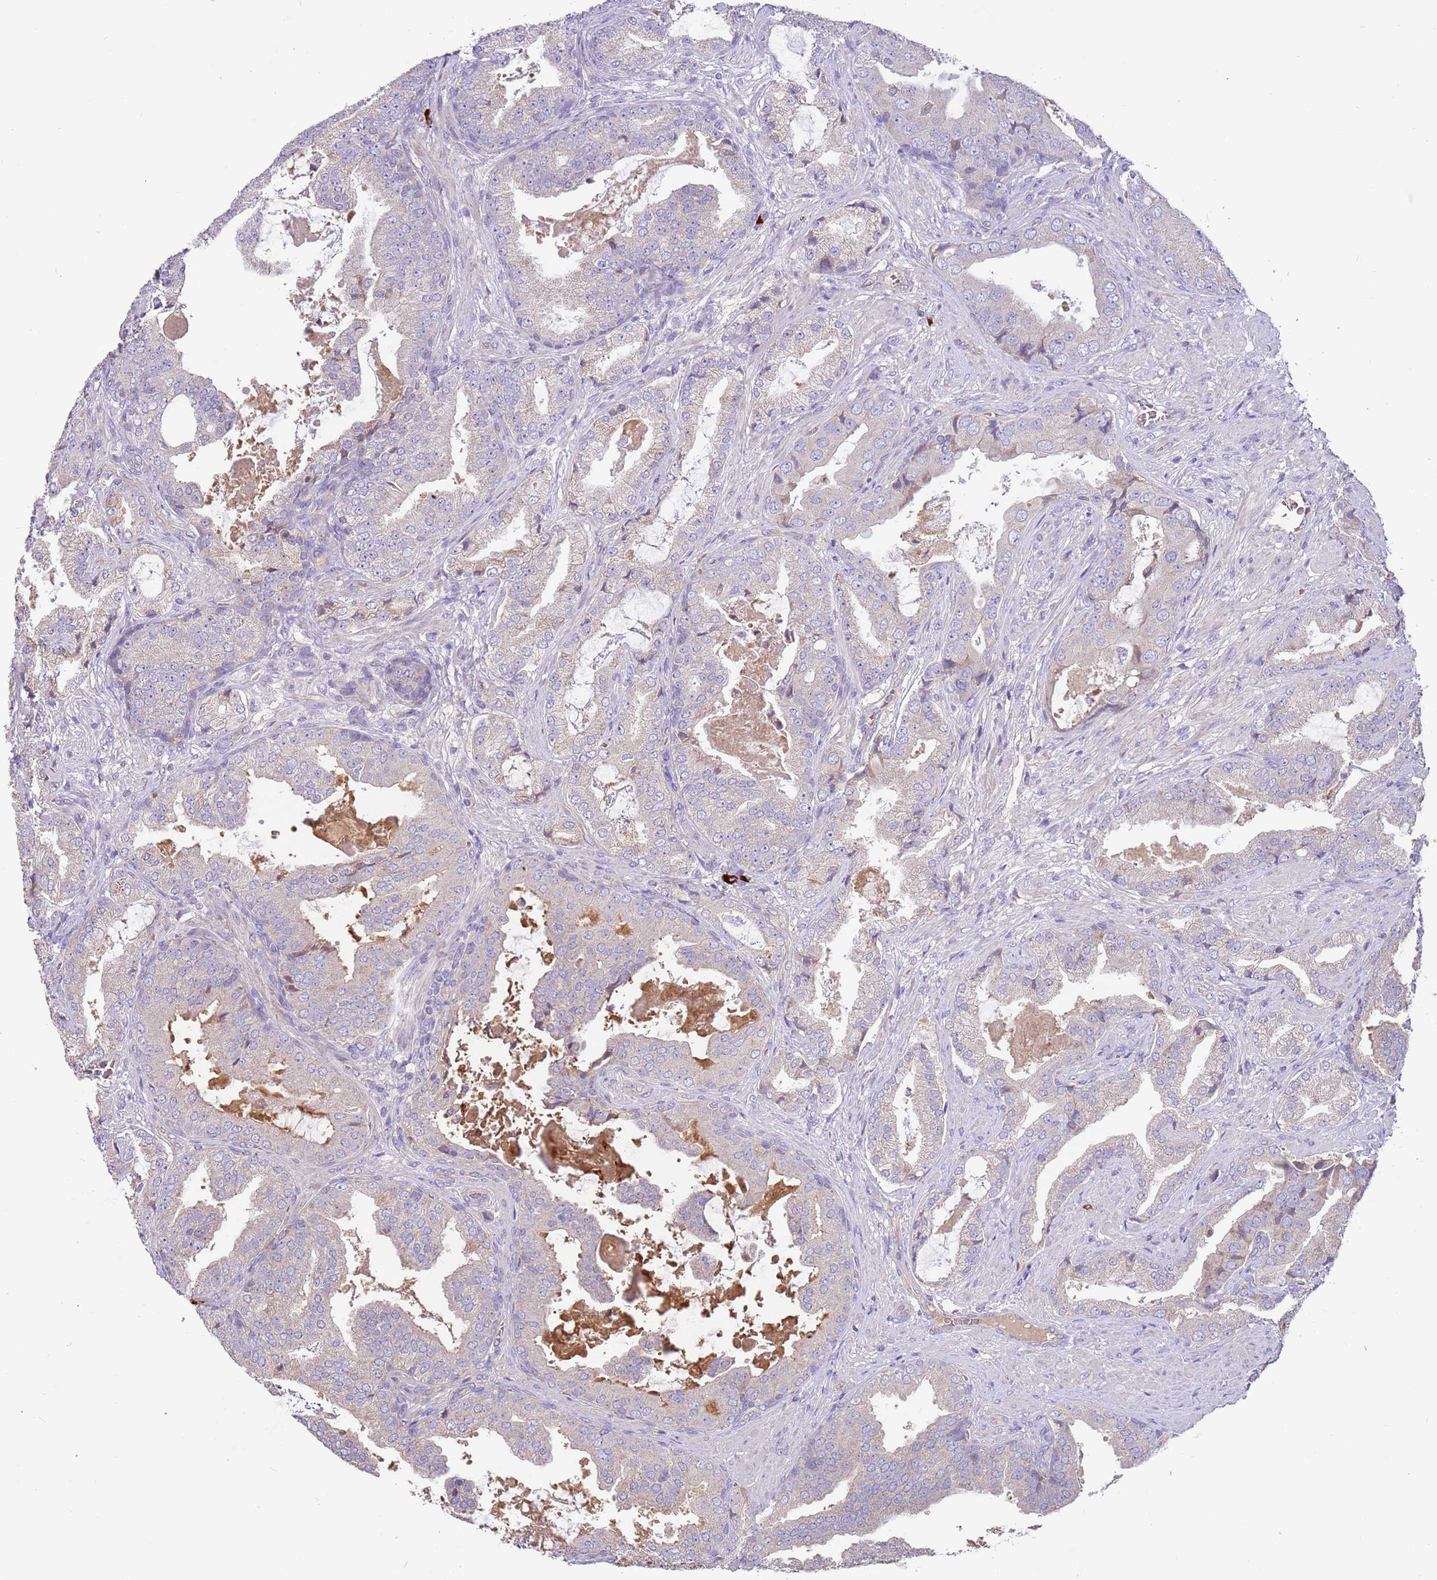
{"staining": {"intensity": "weak", "quantity": "<25%", "location": "cytoplasmic/membranous"}, "tissue": "prostate cancer", "cell_type": "Tumor cells", "image_type": "cancer", "snomed": [{"axis": "morphology", "description": "Adenocarcinoma, High grade"}, {"axis": "topography", "description": "Prostate"}], "caption": "Human prostate cancer stained for a protein using IHC shows no staining in tumor cells.", "gene": "TRMO", "patient": {"sex": "male", "age": 68}}